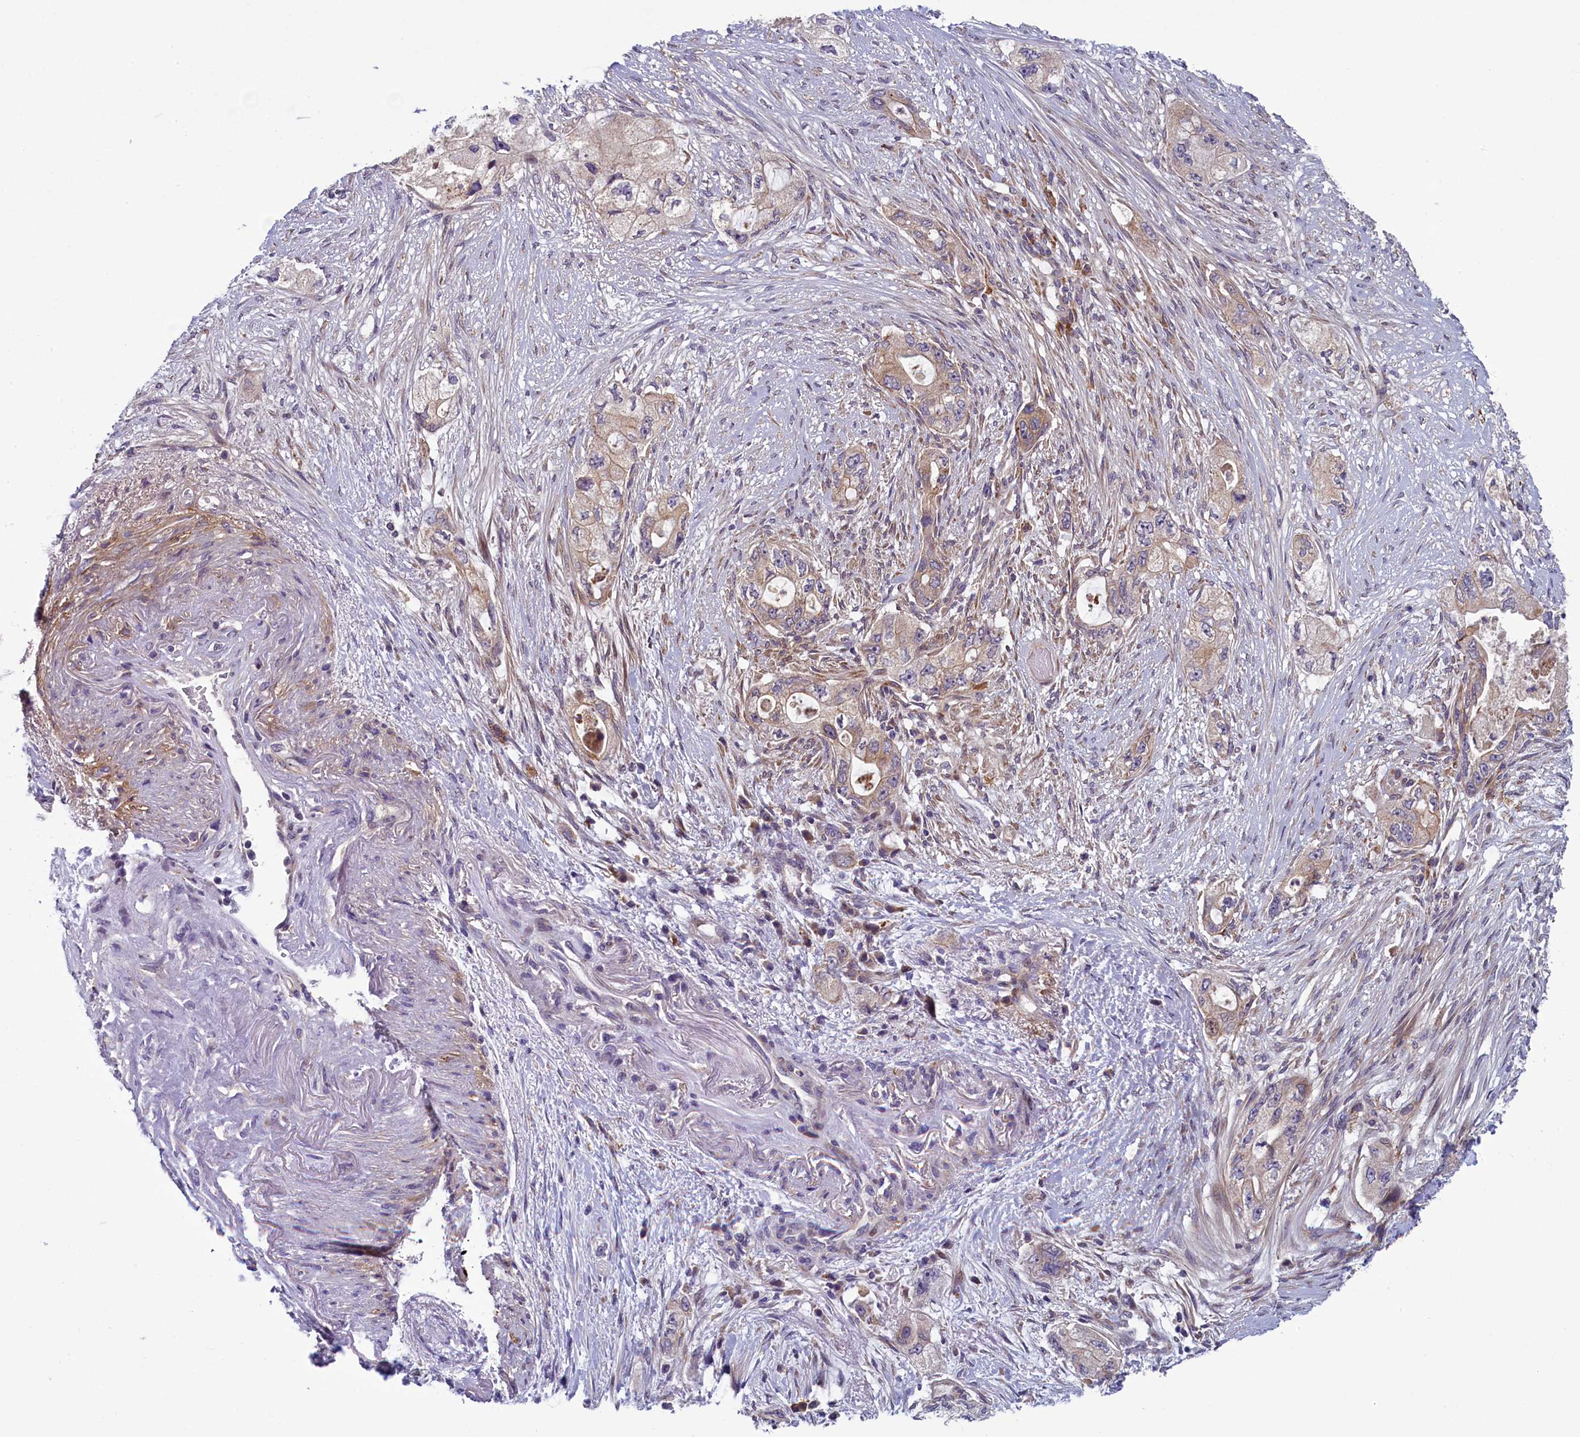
{"staining": {"intensity": "moderate", "quantity": "25%-75%", "location": "cytoplasmic/membranous"}, "tissue": "pancreatic cancer", "cell_type": "Tumor cells", "image_type": "cancer", "snomed": [{"axis": "morphology", "description": "Adenocarcinoma, NOS"}, {"axis": "topography", "description": "Pancreas"}], "caption": "There is medium levels of moderate cytoplasmic/membranous expression in tumor cells of adenocarcinoma (pancreatic), as demonstrated by immunohistochemical staining (brown color).", "gene": "ANKRD39", "patient": {"sex": "female", "age": 73}}